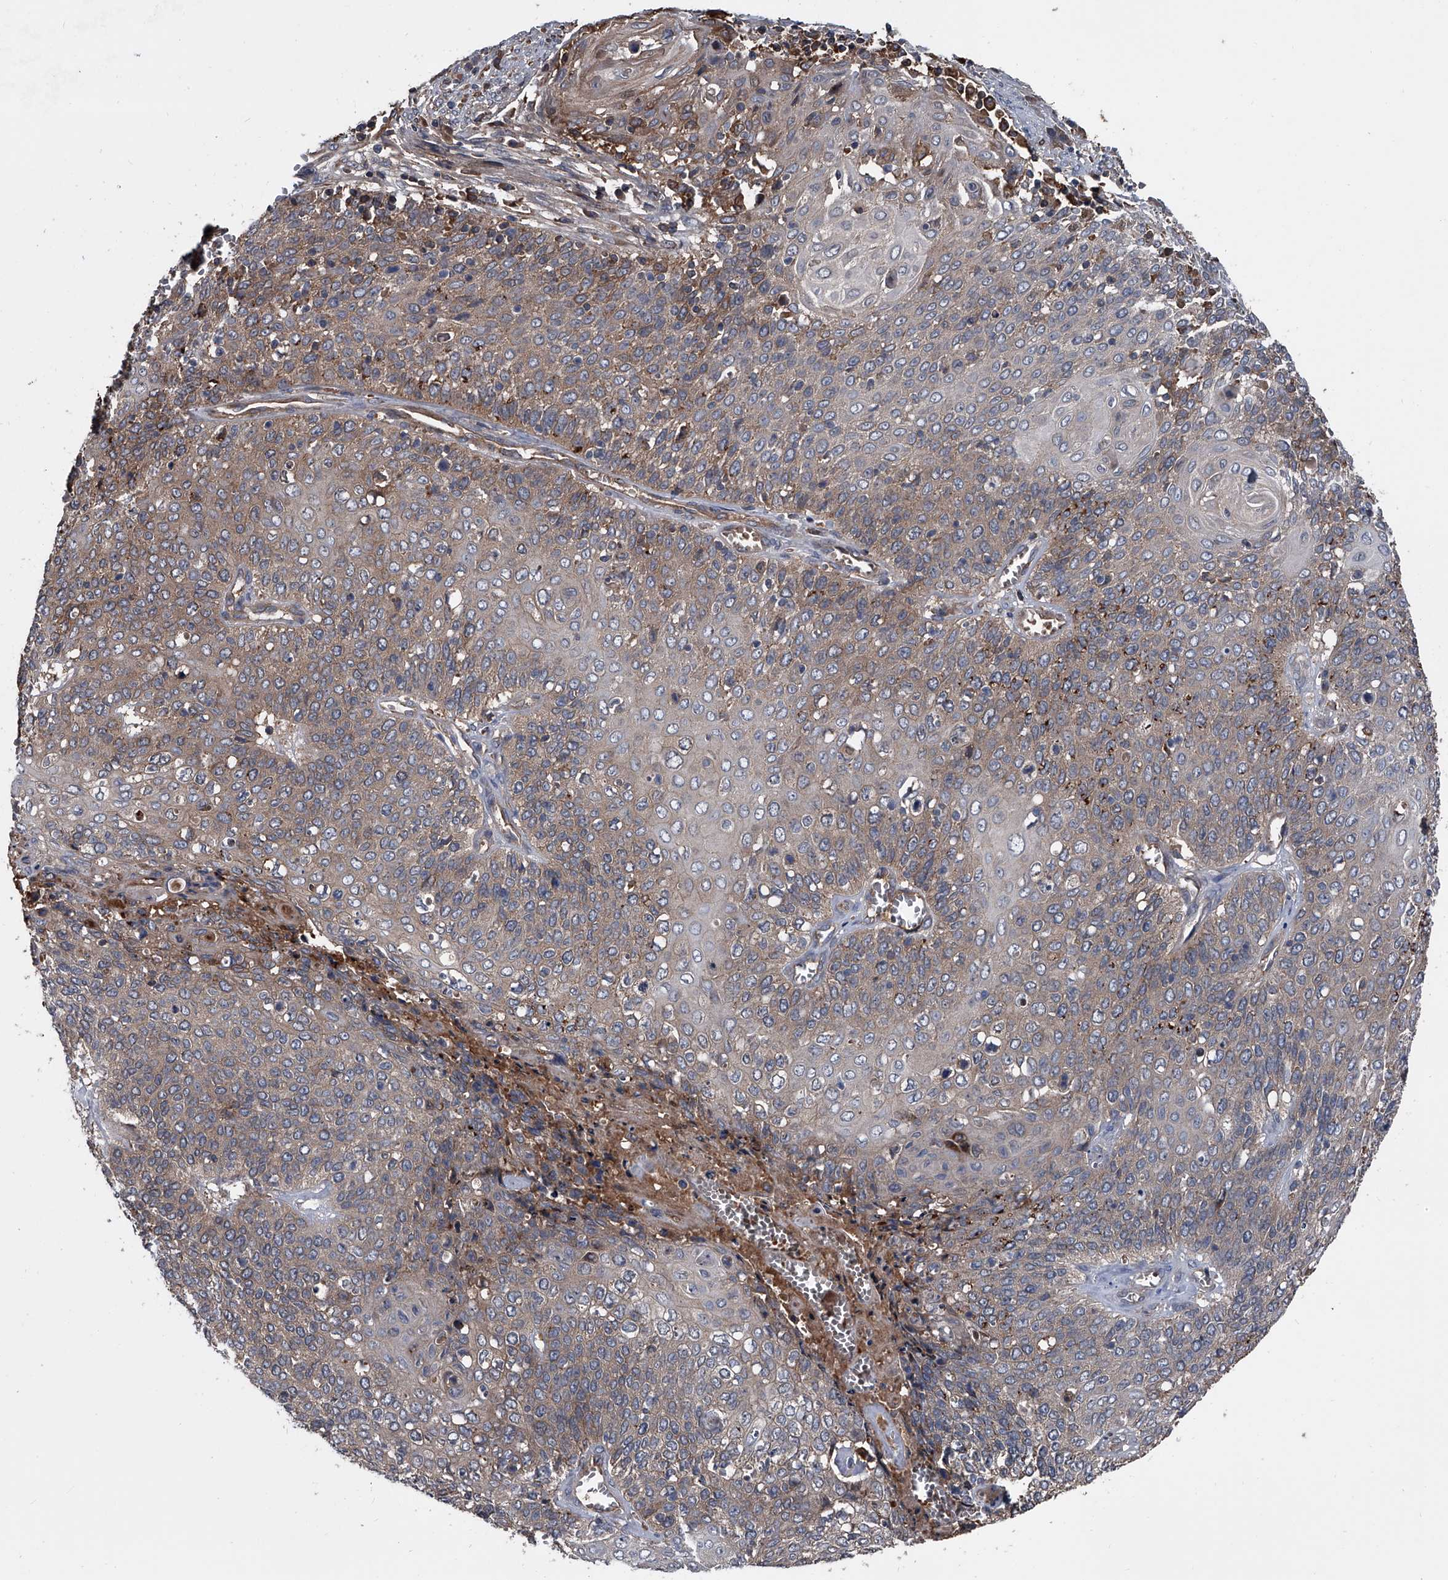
{"staining": {"intensity": "weak", "quantity": ">75%", "location": "cytoplasmic/membranous"}, "tissue": "cervical cancer", "cell_type": "Tumor cells", "image_type": "cancer", "snomed": [{"axis": "morphology", "description": "Squamous cell carcinoma, NOS"}, {"axis": "topography", "description": "Cervix"}], "caption": "This is an image of immunohistochemistry staining of cervical cancer, which shows weak expression in the cytoplasmic/membranous of tumor cells.", "gene": "KIF13A", "patient": {"sex": "female", "age": 39}}